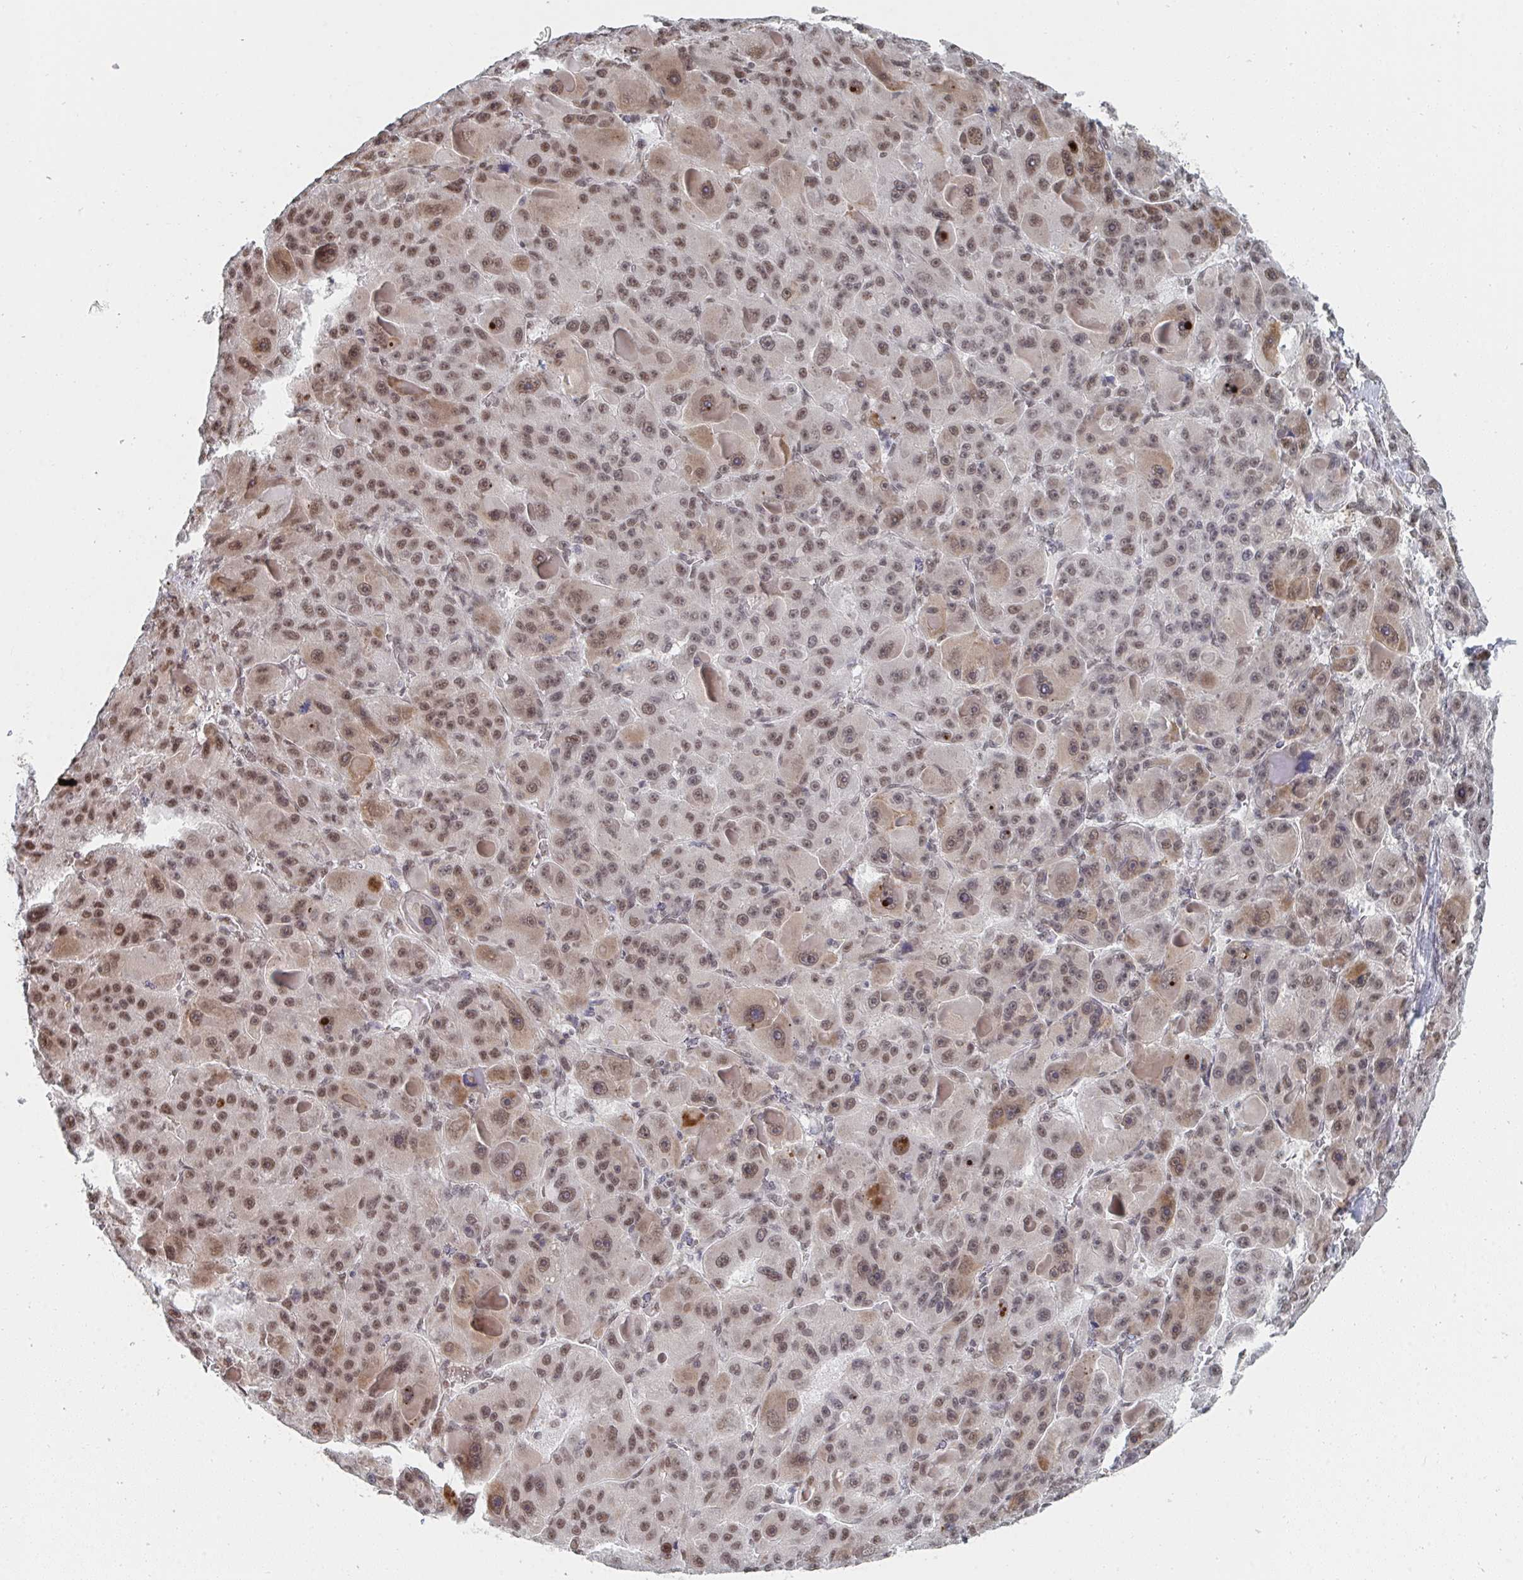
{"staining": {"intensity": "moderate", "quantity": ">75%", "location": "nuclear"}, "tissue": "liver cancer", "cell_type": "Tumor cells", "image_type": "cancer", "snomed": [{"axis": "morphology", "description": "Carcinoma, Hepatocellular, NOS"}, {"axis": "topography", "description": "Liver"}], "caption": "Protein expression analysis of human hepatocellular carcinoma (liver) reveals moderate nuclear expression in approximately >75% of tumor cells. (Stains: DAB (3,3'-diaminobenzidine) in brown, nuclei in blue, Microscopy: brightfield microscopy at high magnification).", "gene": "MBNL1", "patient": {"sex": "male", "age": 76}}